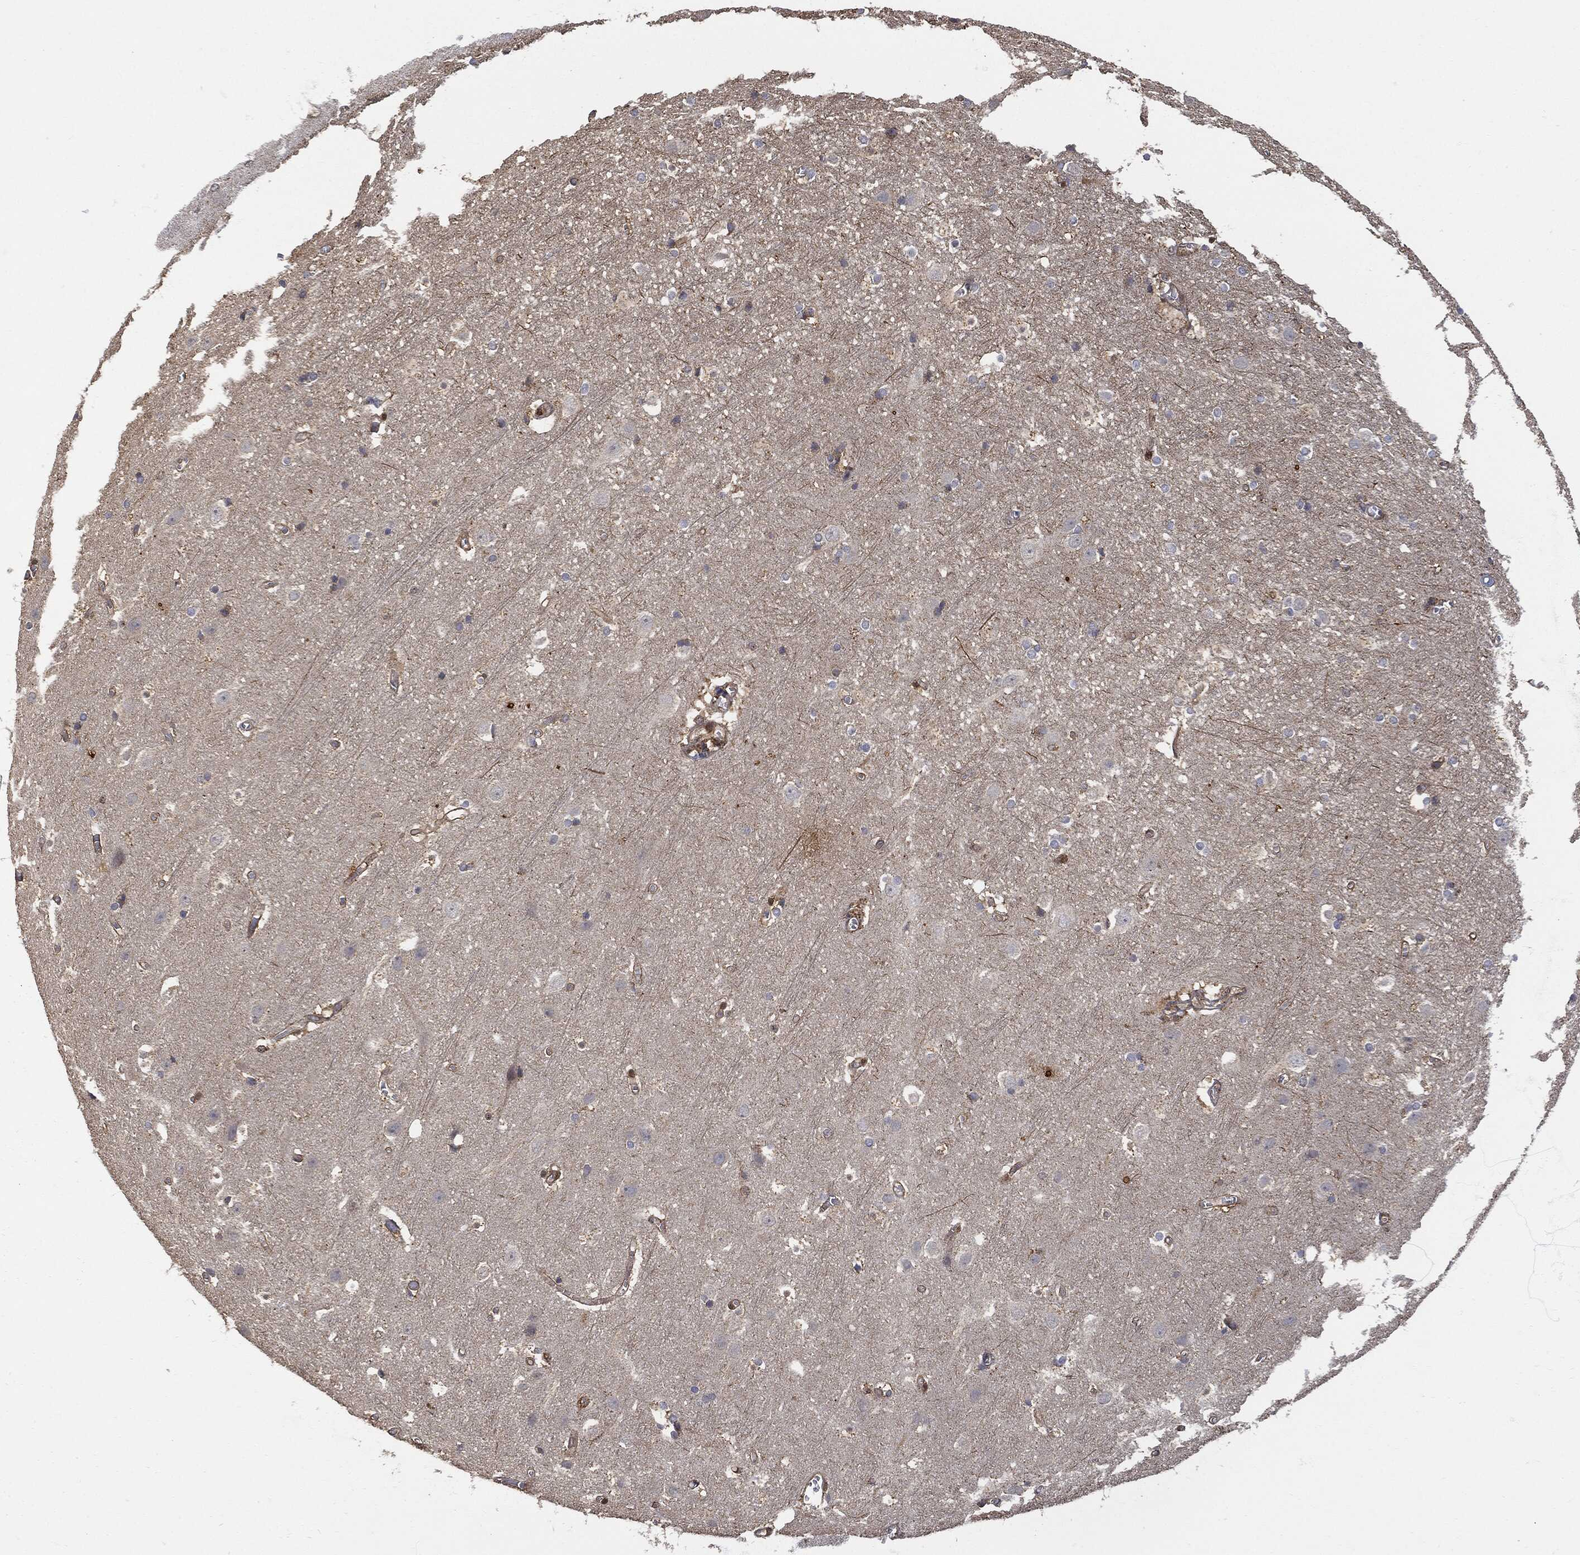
{"staining": {"intensity": "moderate", "quantity": ">75%", "location": "cytoplasmic/membranous"}, "tissue": "cerebral cortex", "cell_type": "Endothelial cells", "image_type": "normal", "snomed": [{"axis": "morphology", "description": "Normal tissue, NOS"}, {"axis": "topography", "description": "Cerebral cortex"}], "caption": "IHC (DAB) staining of normal cerebral cortex demonstrates moderate cytoplasmic/membranous protein staining in about >75% of endothelial cells. (DAB IHC with brightfield microscopy, high magnification).", "gene": "PSMB10", "patient": {"sex": "male", "age": 59}}